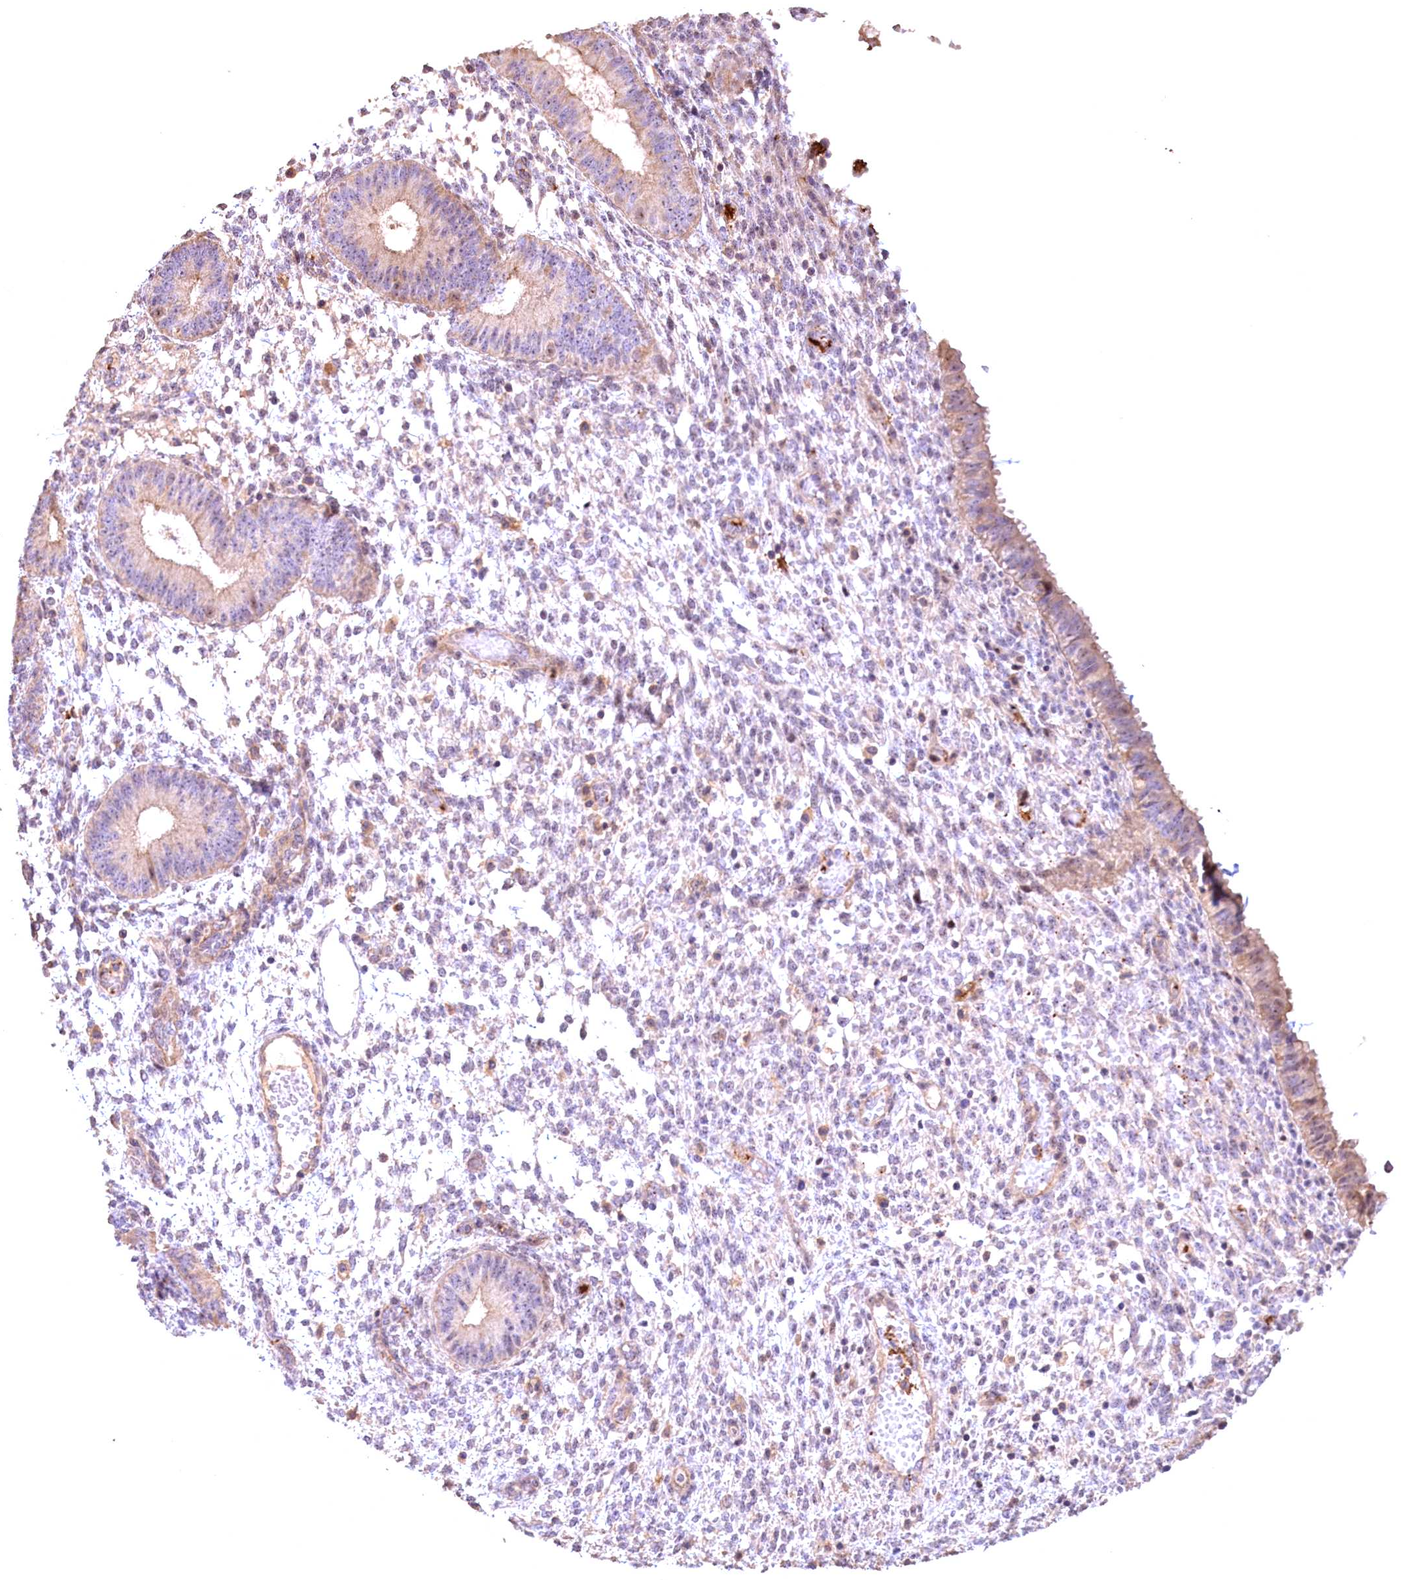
{"staining": {"intensity": "weak", "quantity": "<25%", "location": "cytoplasmic/membranous"}, "tissue": "endometrium", "cell_type": "Cells in endometrial stroma", "image_type": "normal", "snomed": [{"axis": "morphology", "description": "Normal tissue, NOS"}, {"axis": "topography", "description": "Endometrium"}], "caption": "DAB (3,3'-diaminobenzidine) immunohistochemical staining of unremarkable human endometrium displays no significant expression in cells in endometrial stroma. (Immunohistochemistry (ihc), brightfield microscopy, high magnification).", "gene": "FUZ", "patient": {"sex": "female", "age": 49}}